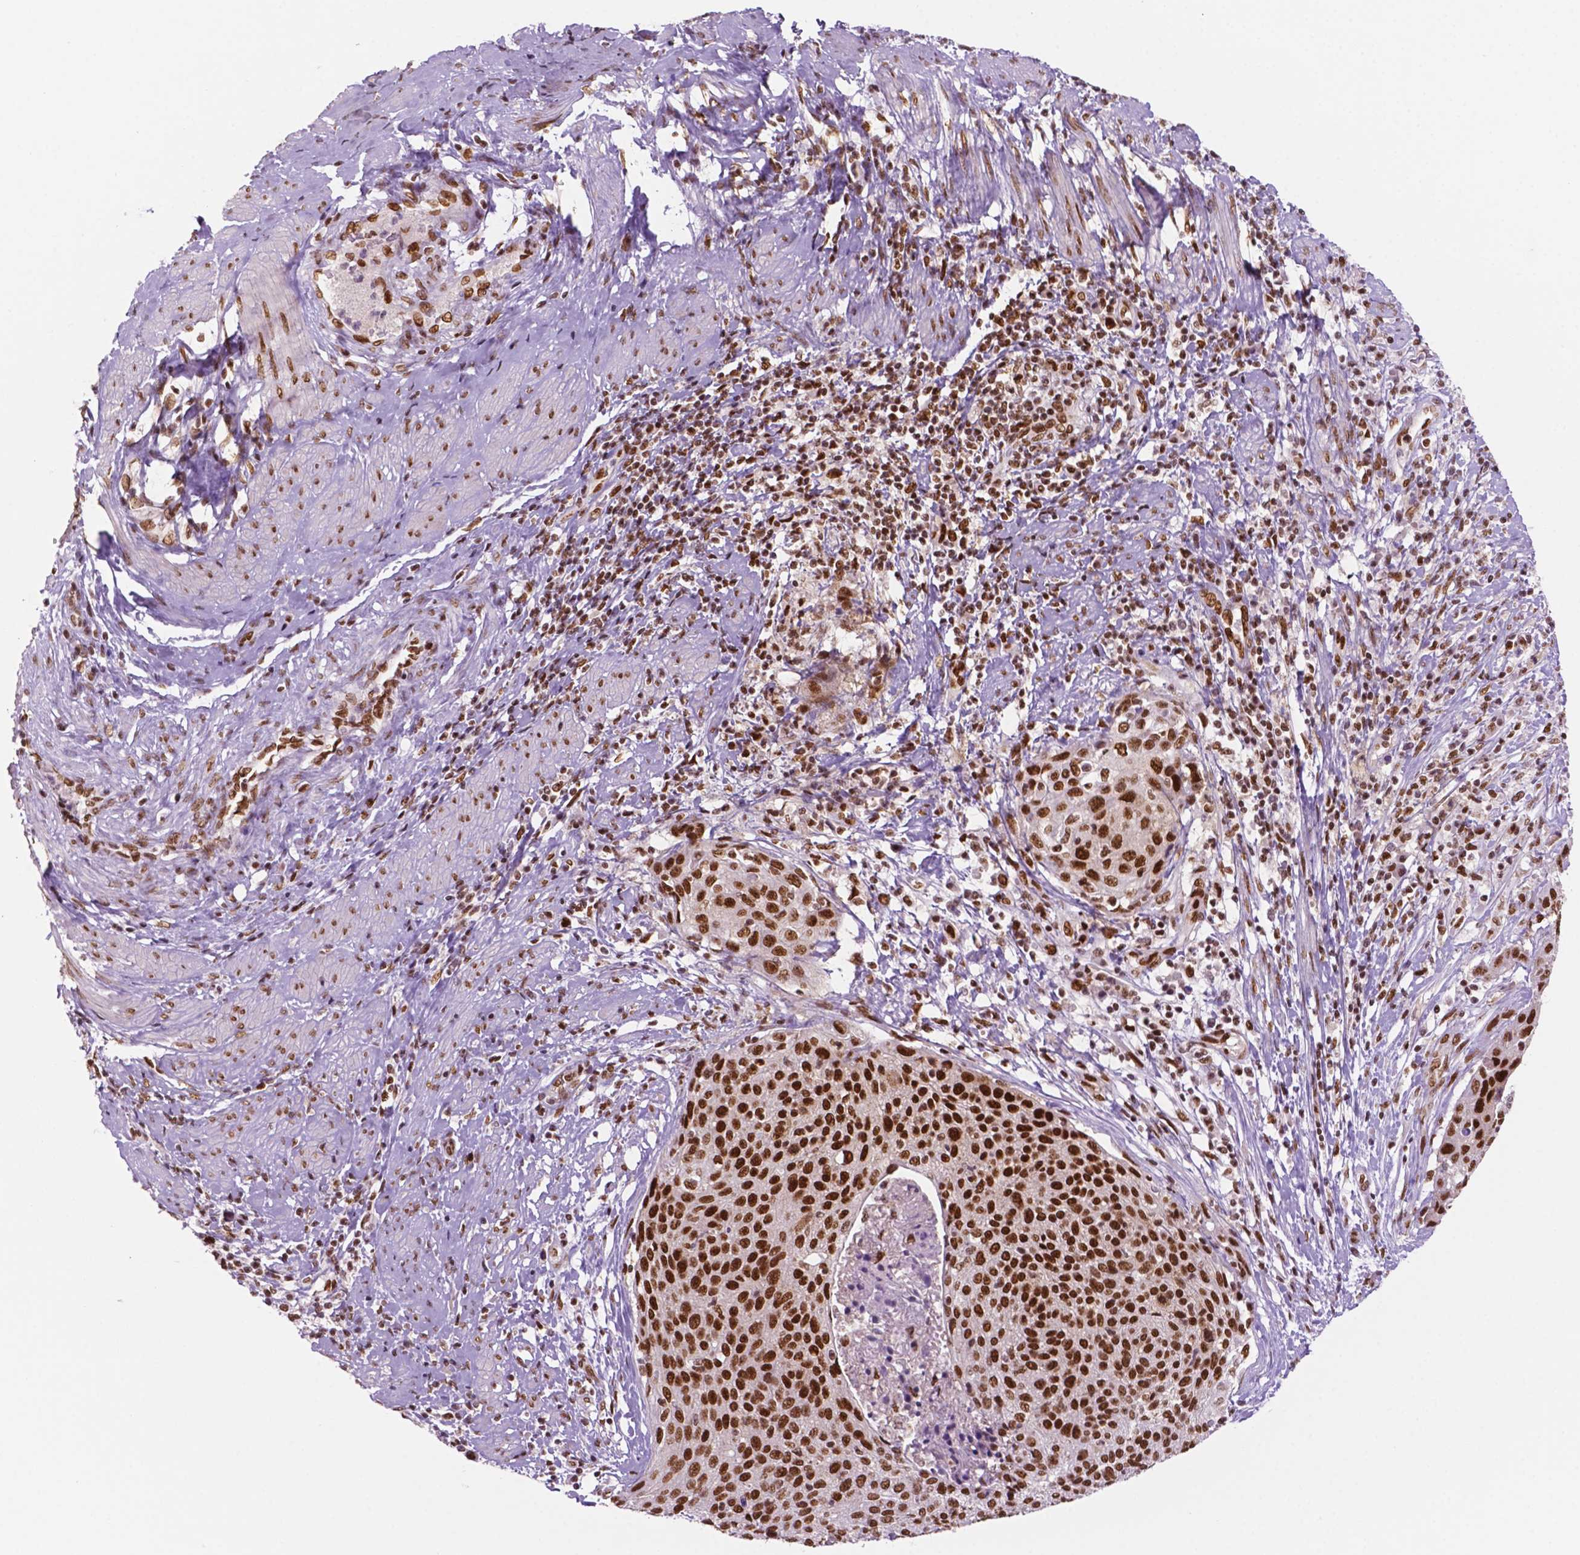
{"staining": {"intensity": "strong", "quantity": "25%-75%", "location": "nuclear"}, "tissue": "cervical cancer", "cell_type": "Tumor cells", "image_type": "cancer", "snomed": [{"axis": "morphology", "description": "Squamous cell carcinoma, NOS"}, {"axis": "topography", "description": "Cervix"}], "caption": "Protein positivity by immunohistochemistry (IHC) shows strong nuclear positivity in approximately 25%-75% of tumor cells in cervical squamous cell carcinoma.", "gene": "MLH1", "patient": {"sex": "female", "age": 31}}